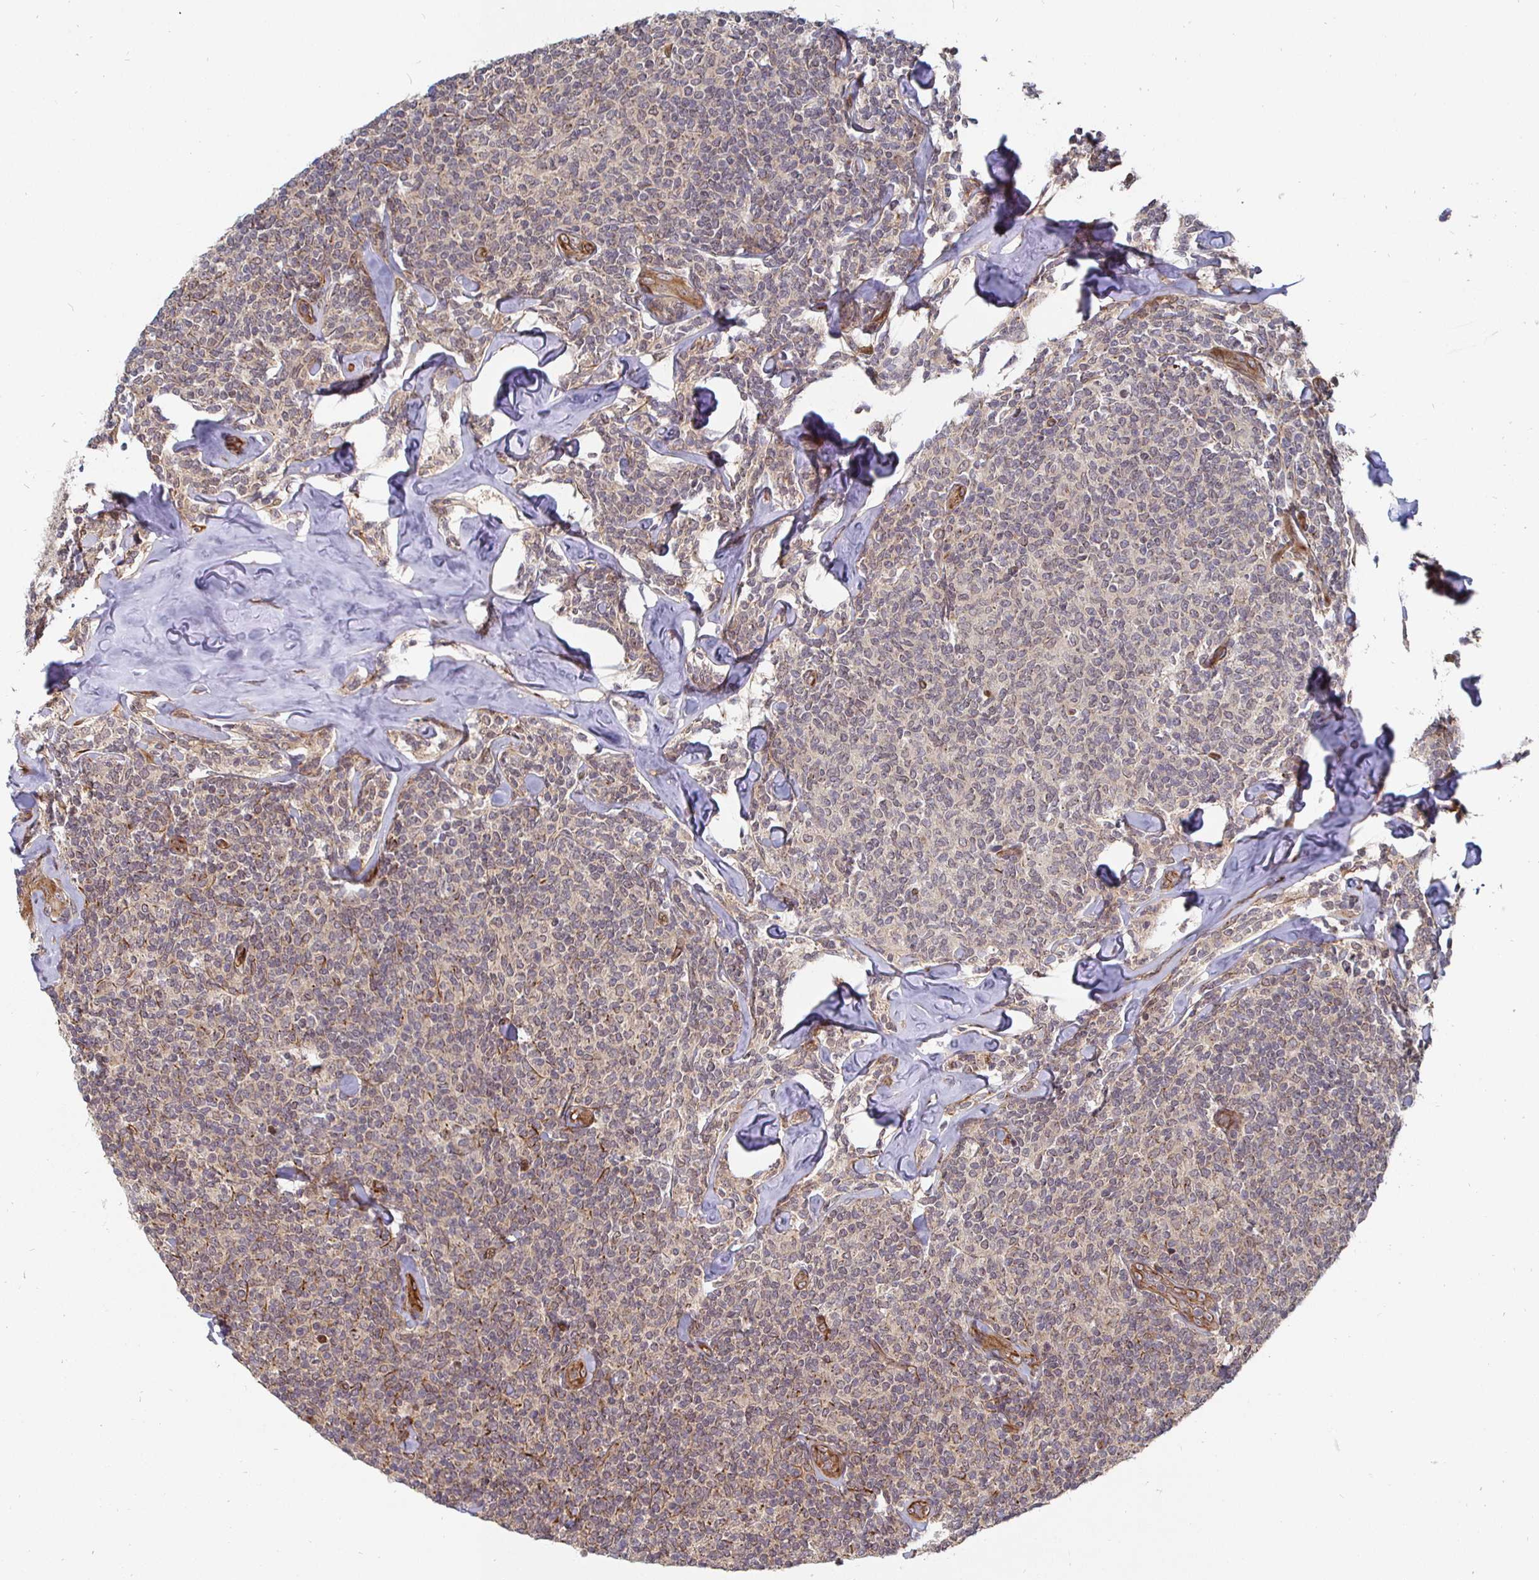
{"staining": {"intensity": "weak", "quantity": "25%-75%", "location": "cytoplasmic/membranous"}, "tissue": "lymphoma", "cell_type": "Tumor cells", "image_type": "cancer", "snomed": [{"axis": "morphology", "description": "Malignant lymphoma, non-Hodgkin's type, Low grade"}, {"axis": "topography", "description": "Lymph node"}], "caption": "Brown immunohistochemical staining in lymphoma exhibits weak cytoplasmic/membranous staining in approximately 25%-75% of tumor cells.", "gene": "TBKBP1", "patient": {"sex": "female", "age": 56}}